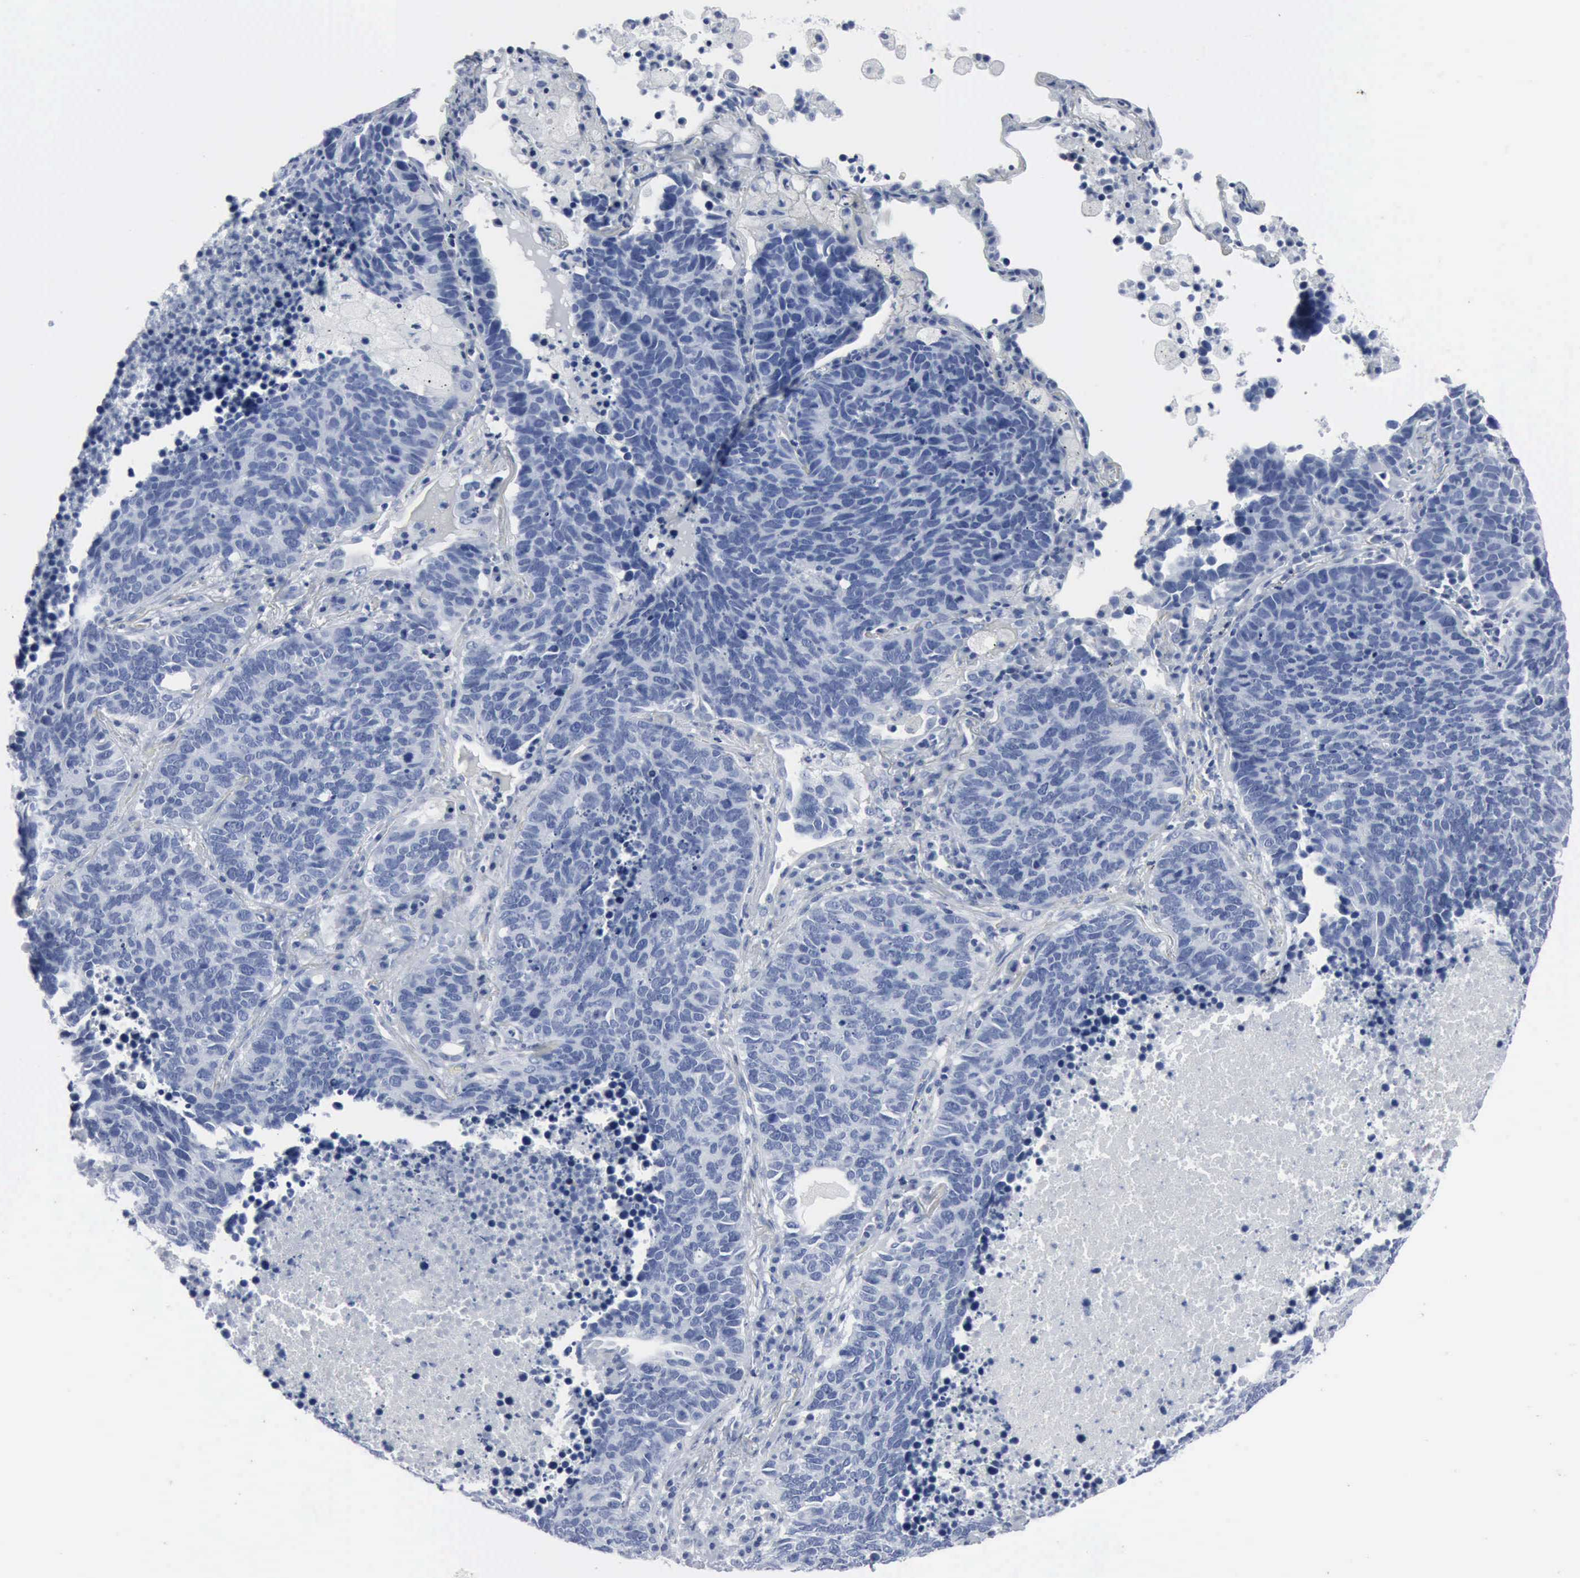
{"staining": {"intensity": "negative", "quantity": "none", "location": "none"}, "tissue": "lung cancer", "cell_type": "Tumor cells", "image_type": "cancer", "snomed": [{"axis": "morphology", "description": "Neoplasm, malignant, NOS"}, {"axis": "topography", "description": "Lung"}], "caption": "Immunohistochemical staining of malignant neoplasm (lung) exhibits no significant positivity in tumor cells.", "gene": "DMD", "patient": {"sex": "female", "age": 75}}